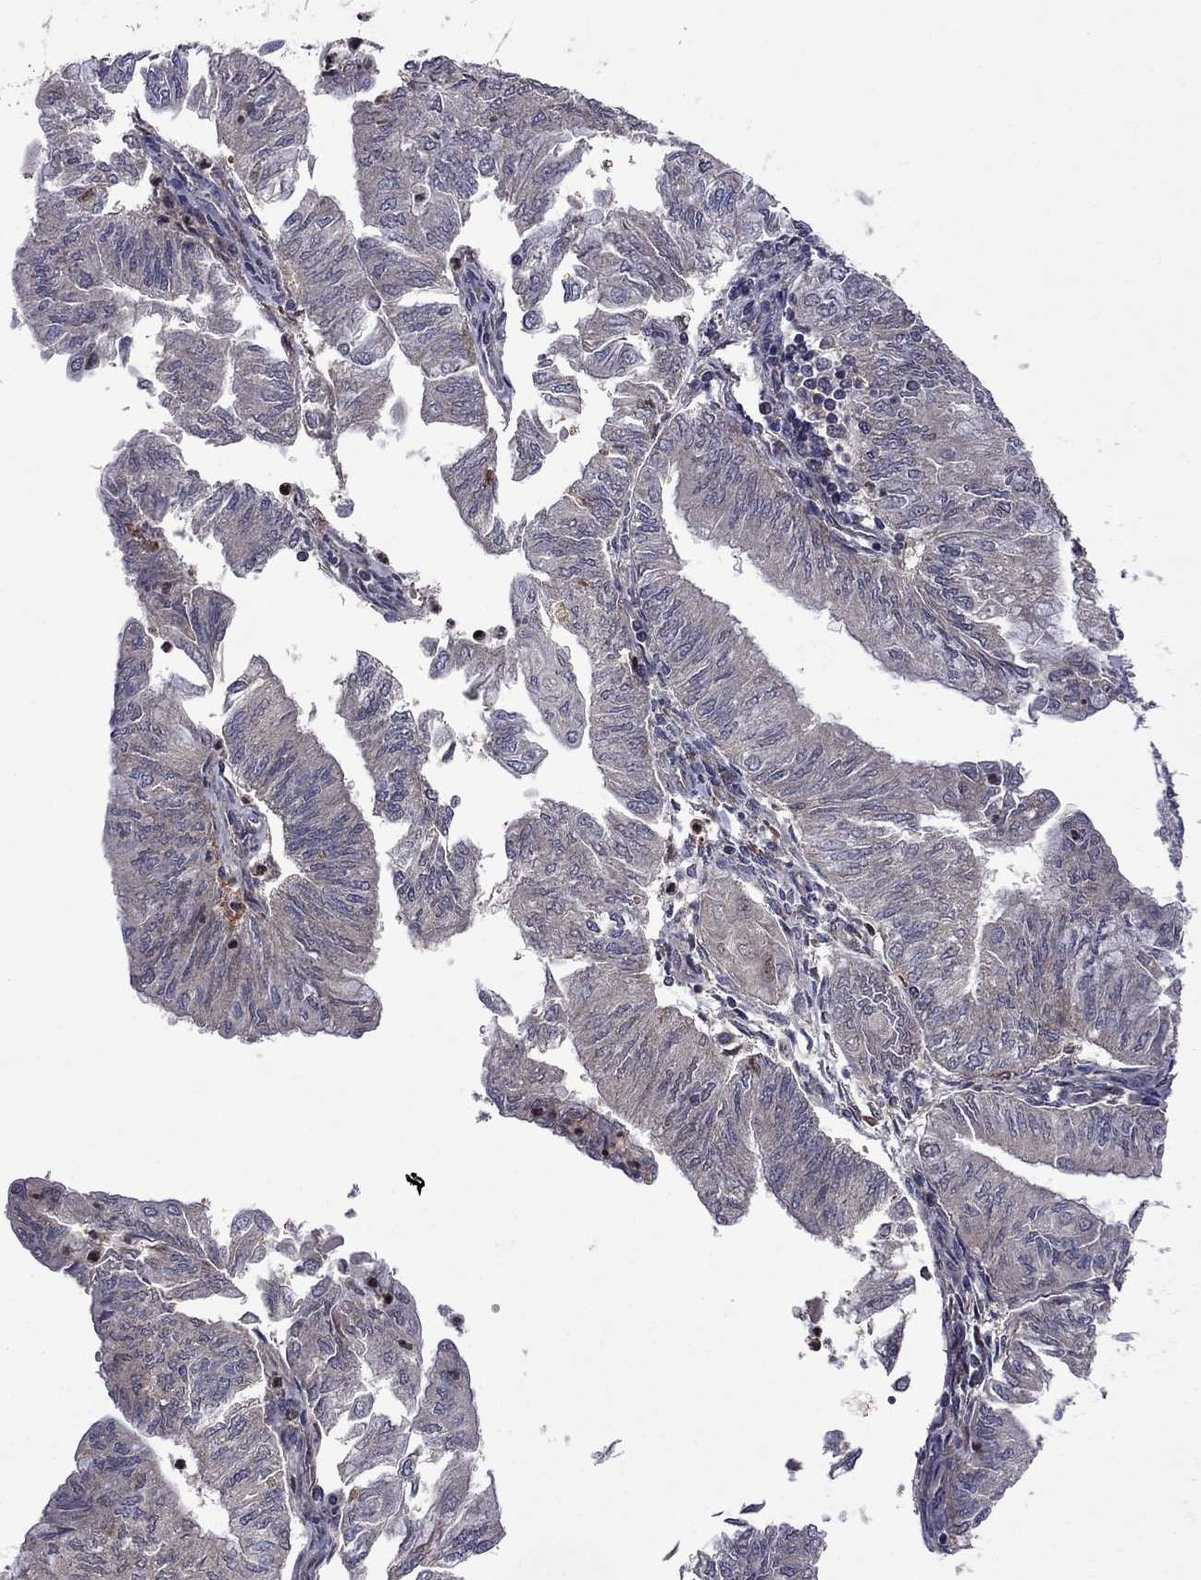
{"staining": {"intensity": "negative", "quantity": "none", "location": "none"}, "tissue": "endometrial cancer", "cell_type": "Tumor cells", "image_type": "cancer", "snomed": [{"axis": "morphology", "description": "Adenocarcinoma, NOS"}, {"axis": "topography", "description": "Endometrium"}], "caption": "This micrograph is of endometrial cancer stained with immunohistochemistry to label a protein in brown with the nuclei are counter-stained blue. There is no positivity in tumor cells. Brightfield microscopy of immunohistochemistry stained with DAB (3,3'-diaminobenzidine) (brown) and hematoxylin (blue), captured at high magnification.", "gene": "IPP", "patient": {"sex": "female", "age": 59}}